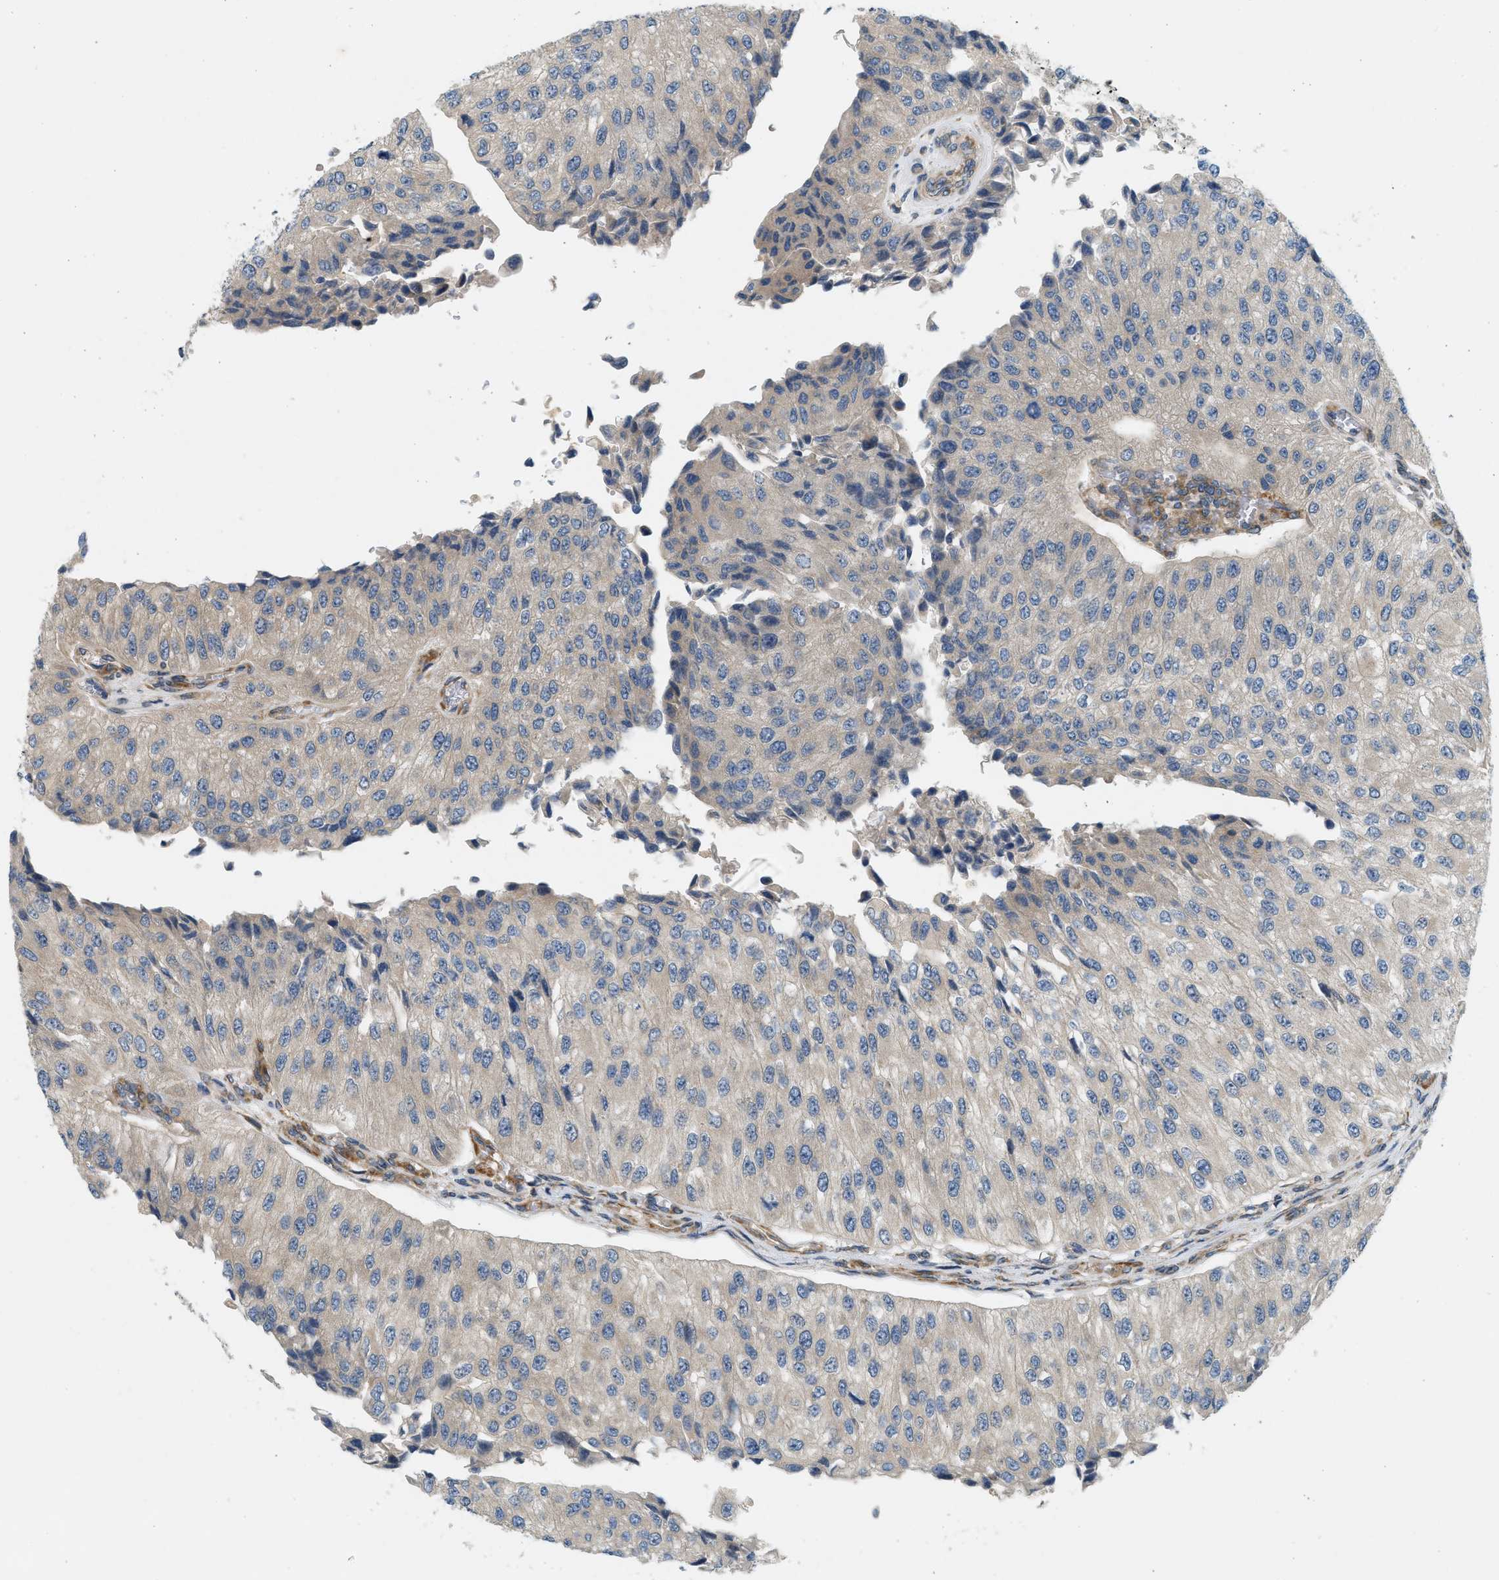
{"staining": {"intensity": "negative", "quantity": "none", "location": "none"}, "tissue": "urothelial cancer", "cell_type": "Tumor cells", "image_type": "cancer", "snomed": [{"axis": "morphology", "description": "Urothelial carcinoma, High grade"}, {"axis": "topography", "description": "Kidney"}, {"axis": "topography", "description": "Urinary bladder"}], "caption": "Immunohistochemistry micrograph of neoplastic tissue: urothelial cancer stained with DAB displays no significant protein staining in tumor cells. (Brightfield microscopy of DAB IHC at high magnification).", "gene": "KDELR2", "patient": {"sex": "male", "age": 77}}